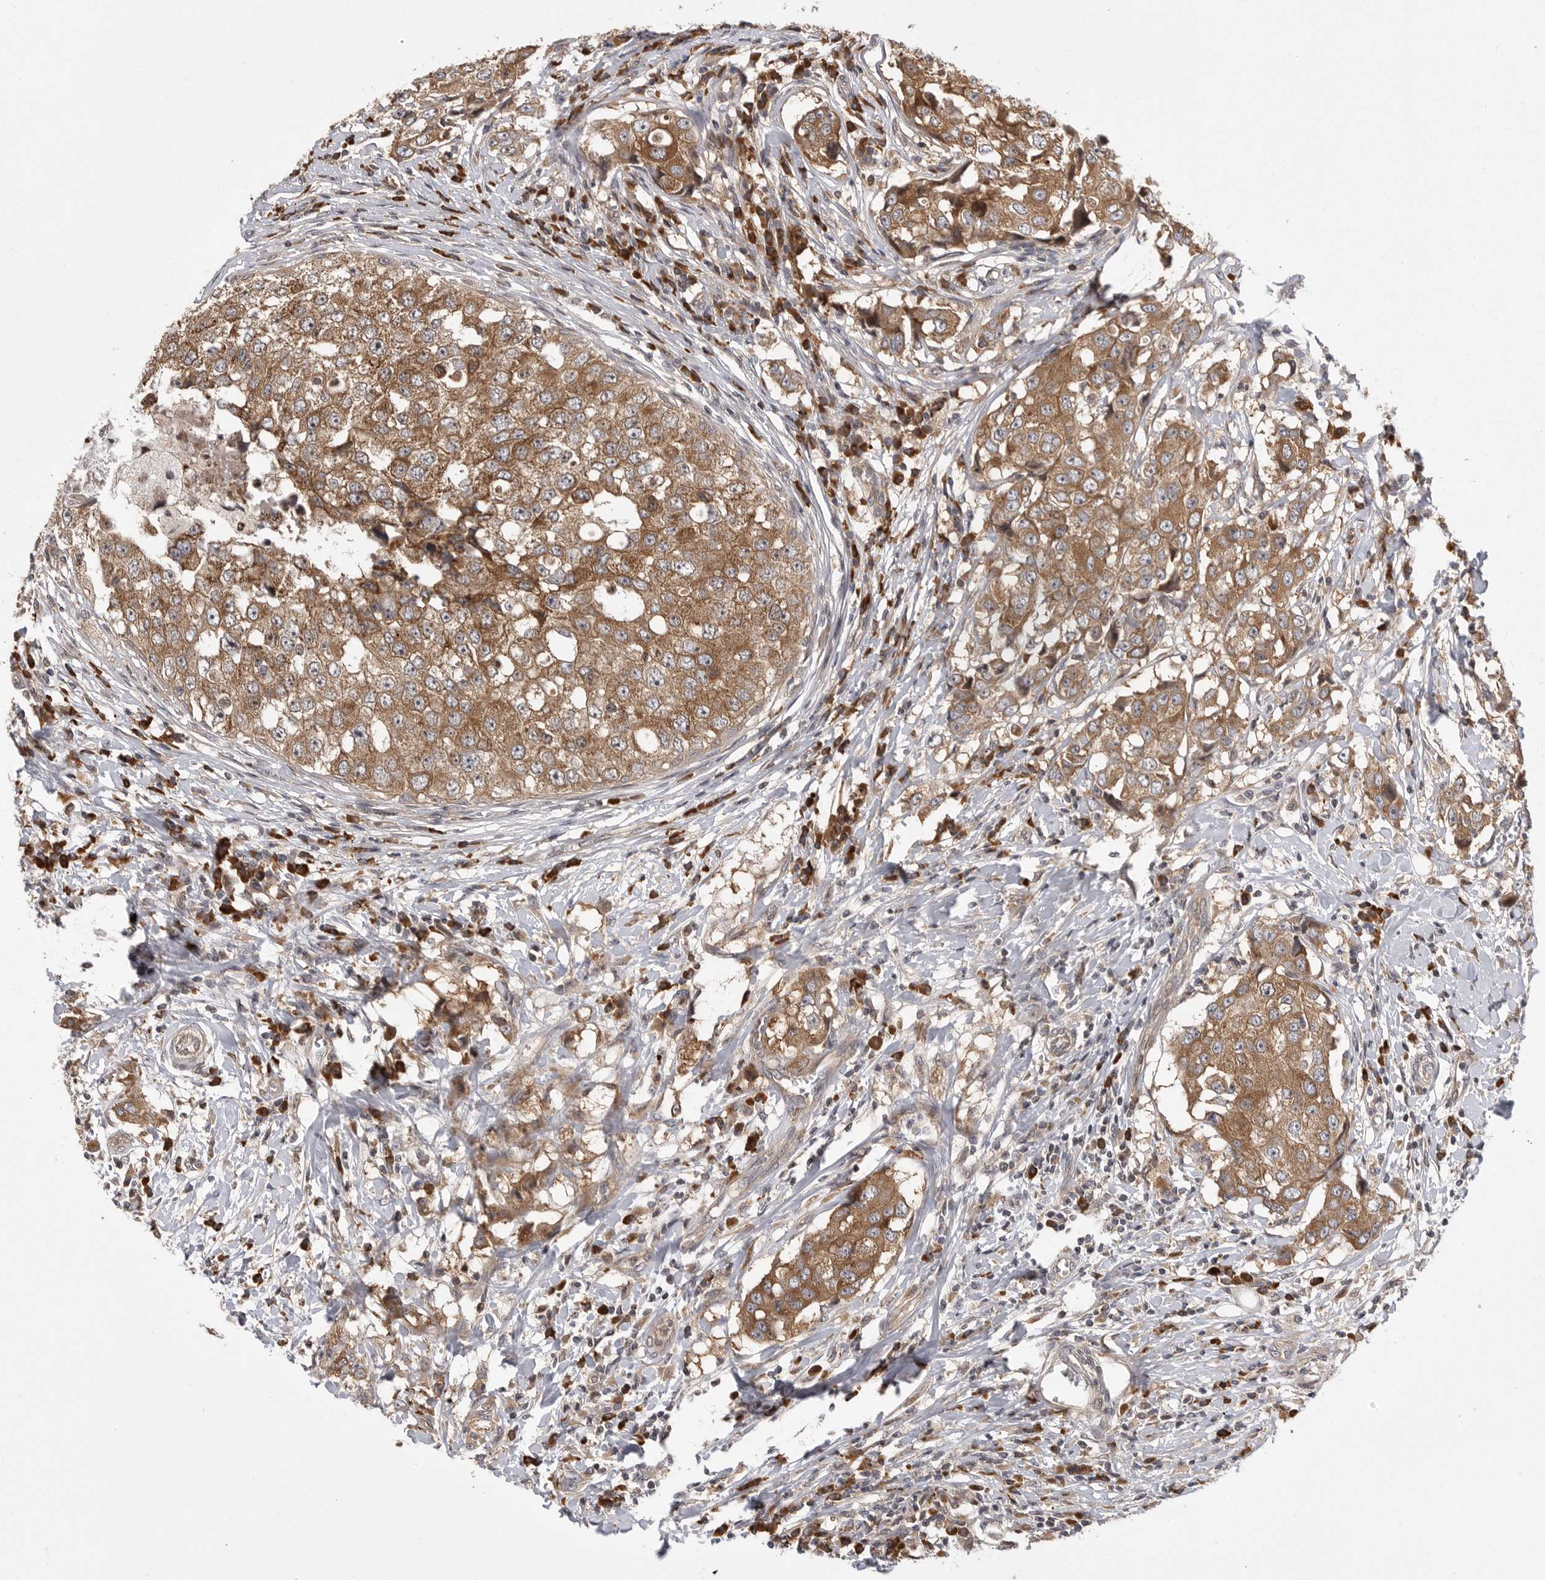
{"staining": {"intensity": "moderate", "quantity": ">75%", "location": "cytoplasmic/membranous"}, "tissue": "breast cancer", "cell_type": "Tumor cells", "image_type": "cancer", "snomed": [{"axis": "morphology", "description": "Duct carcinoma"}, {"axis": "topography", "description": "Breast"}], "caption": "Breast intraductal carcinoma stained with immunohistochemistry displays moderate cytoplasmic/membranous positivity in about >75% of tumor cells.", "gene": "OXR1", "patient": {"sex": "female", "age": 27}}